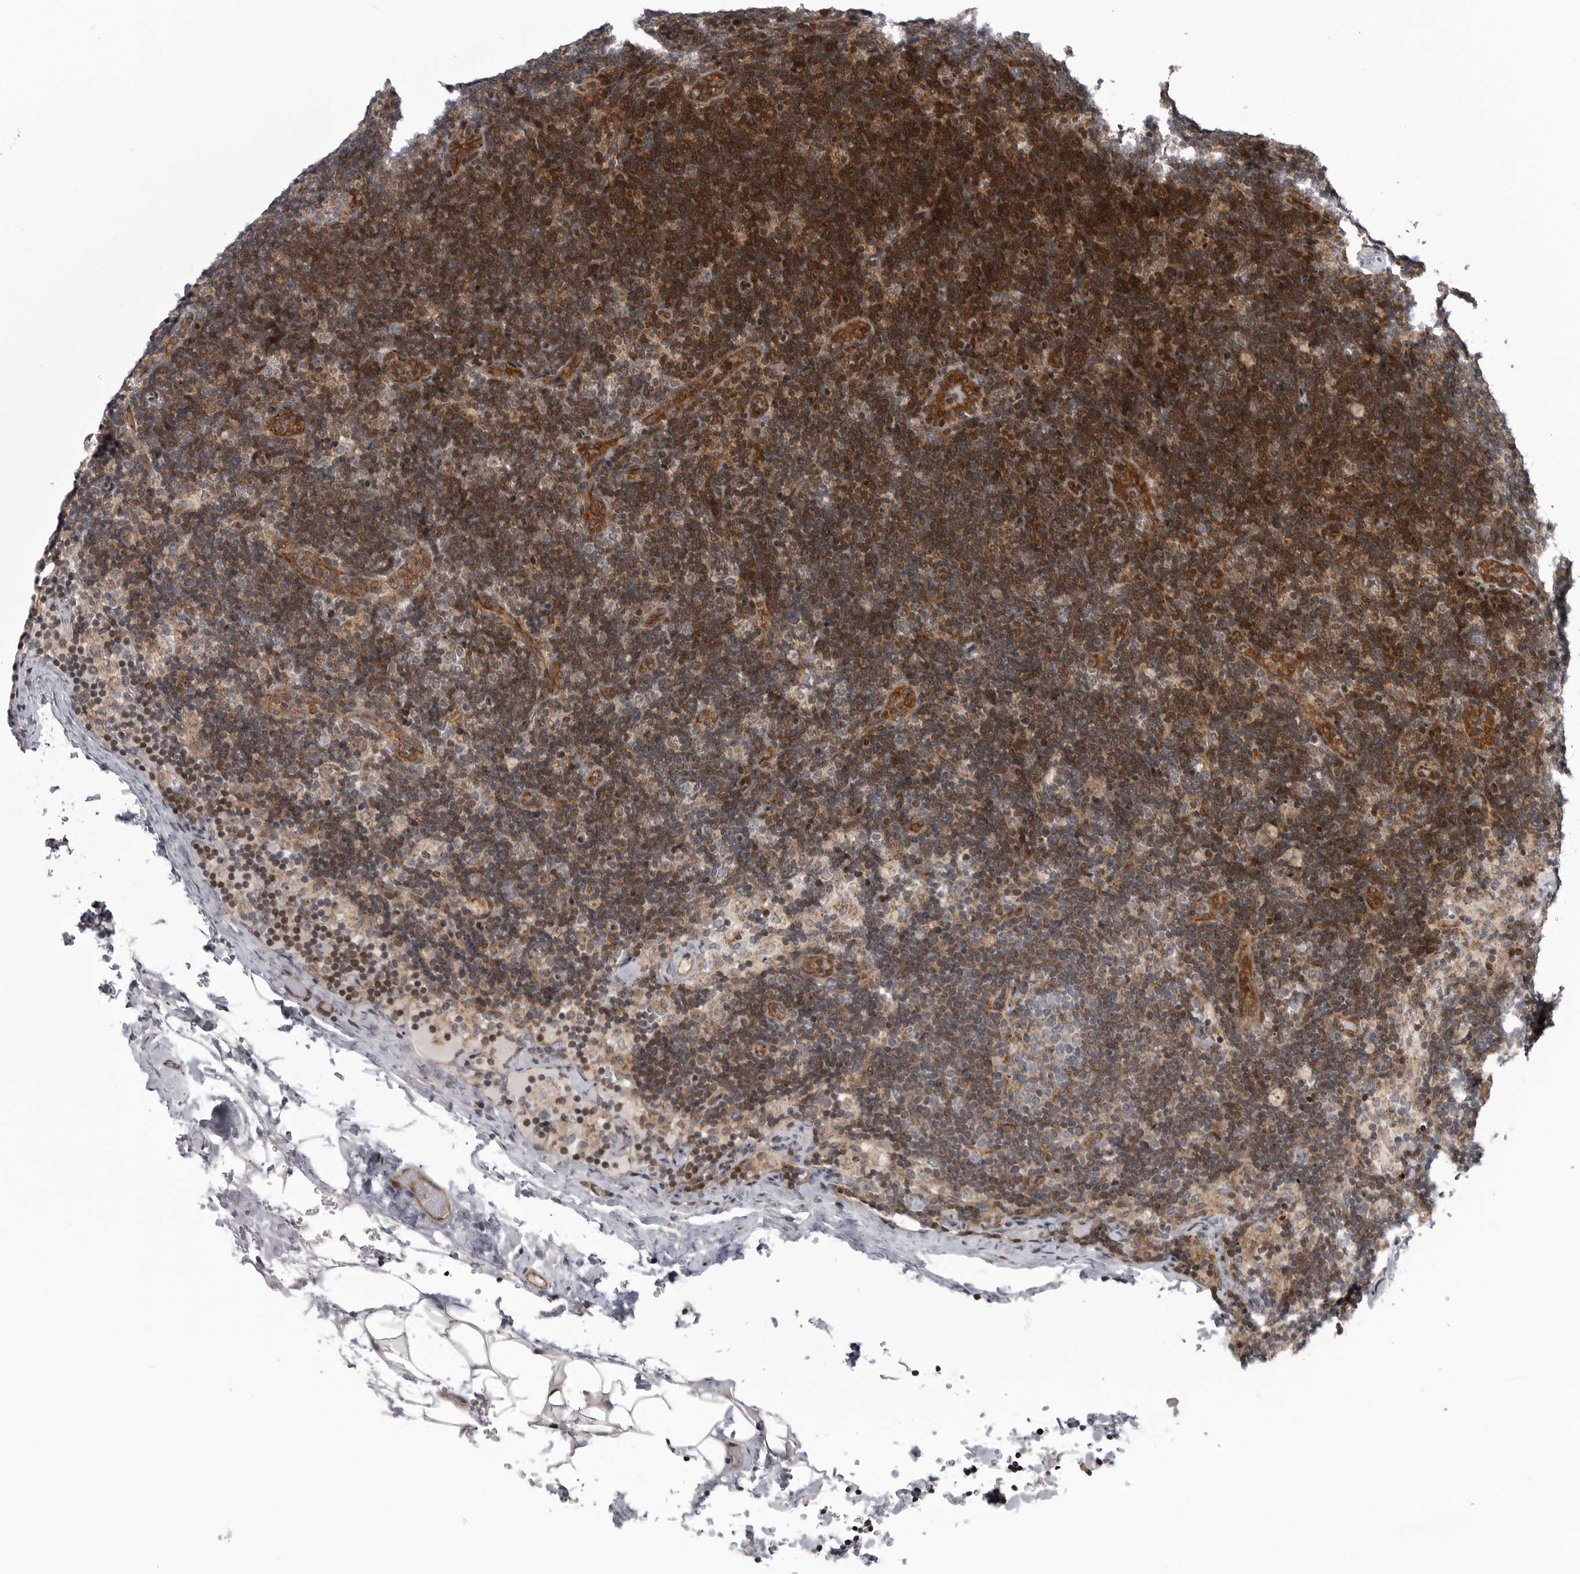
{"staining": {"intensity": "weak", "quantity": "<25%", "location": "cytoplasmic/membranous"}, "tissue": "lymph node", "cell_type": "Germinal center cells", "image_type": "normal", "snomed": [{"axis": "morphology", "description": "Normal tissue, NOS"}, {"axis": "topography", "description": "Lymph node"}], "caption": "This is a photomicrograph of immunohistochemistry (IHC) staining of normal lymph node, which shows no staining in germinal center cells.", "gene": "ABL1", "patient": {"sex": "female", "age": 14}}